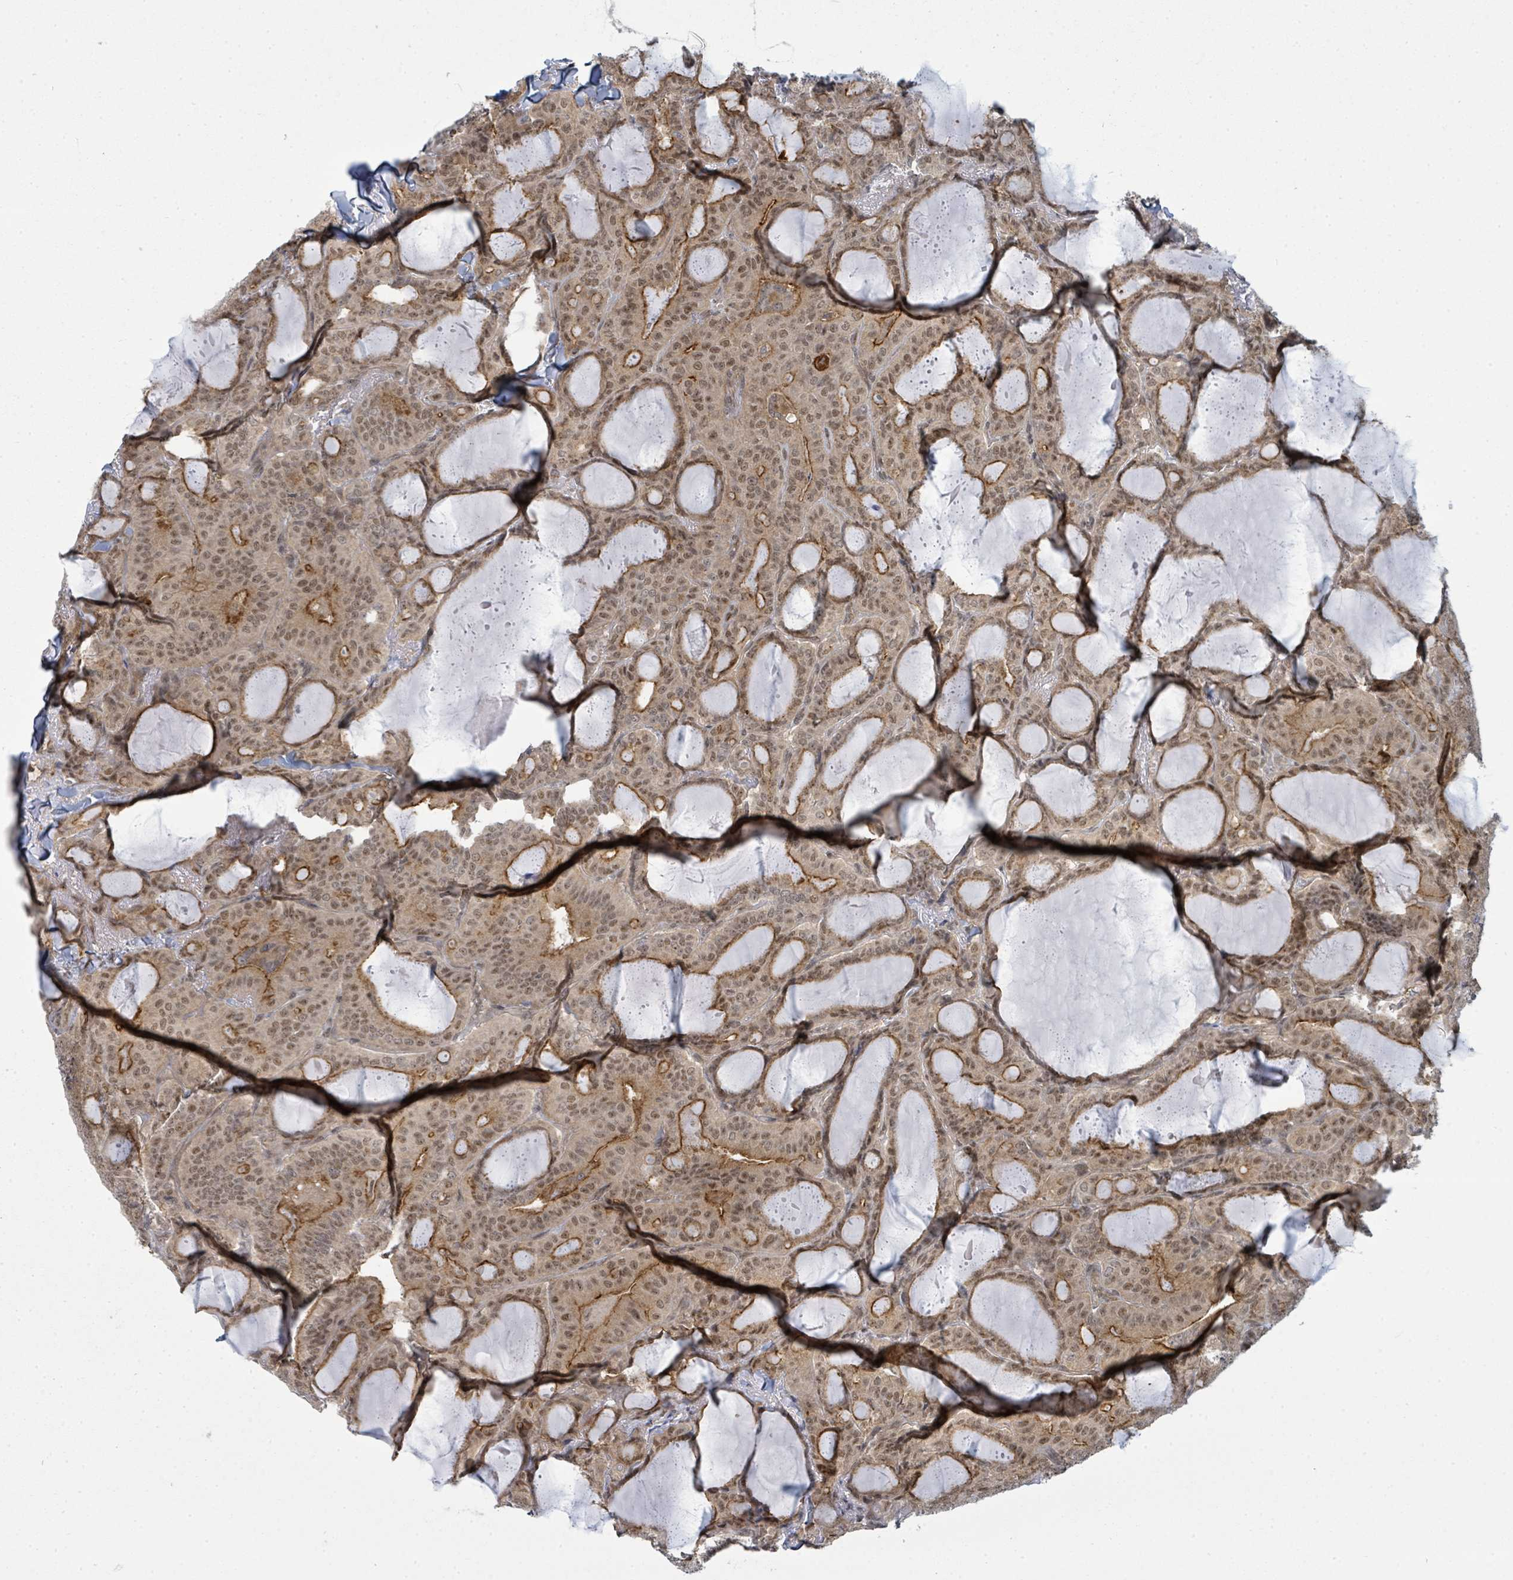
{"staining": {"intensity": "moderate", "quantity": ">75%", "location": "cytoplasmic/membranous,nuclear"}, "tissue": "thyroid cancer", "cell_type": "Tumor cells", "image_type": "cancer", "snomed": [{"axis": "morphology", "description": "Papillary adenocarcinoma, NOS"}, {"axis": "topography", "description": "Thyroid gland"}], "caption": "The immunohistochemical stain highlights moderate cytoplasmic/membranous and nuclear expression in tumor cells of thyroid papillary adenocarcinoma tissue.", "gene": "PSMG2", "patient": {"sex": "female", "age": 68}}